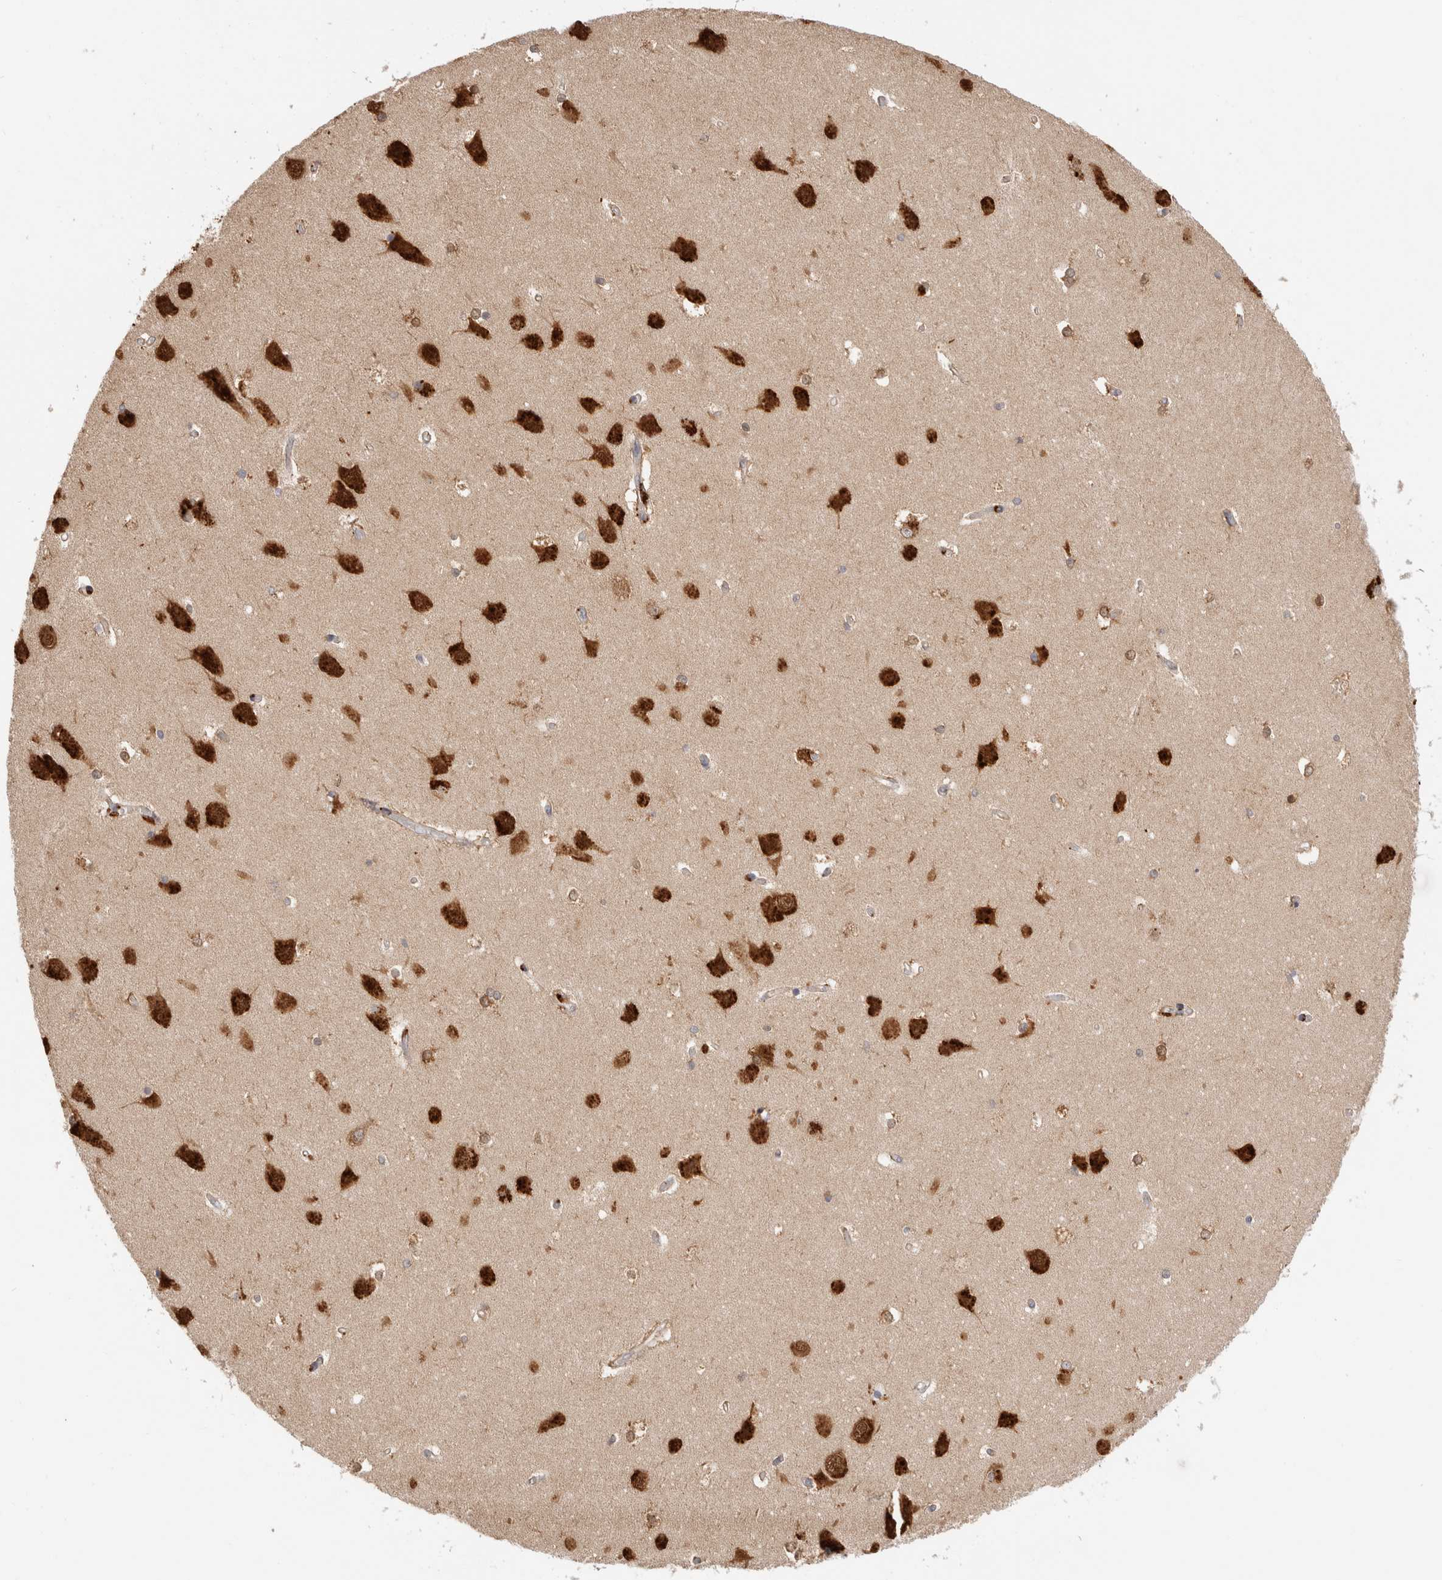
{"staining": {"intensity": "weak", "quantity": "25%-75%", "location": "cytoplasmic/membranous"}, "tissue": "hippocampus", "cell_type": "Glial cells", "image_type": "normal", "snomed": [{"axis": "morphology", "description": "Normal tissue, NOS"}, {"axis": "topography", "description": "Hippocampus"}], "caption": "IHC (DAB) staining of unremarkable human hippocampus displays weak cytoplasmic/membranous protein expression in approximately 25%-75% of glial cells.", "gene": "ACTL9", "patient": {"sex": "male", "age": 45}}